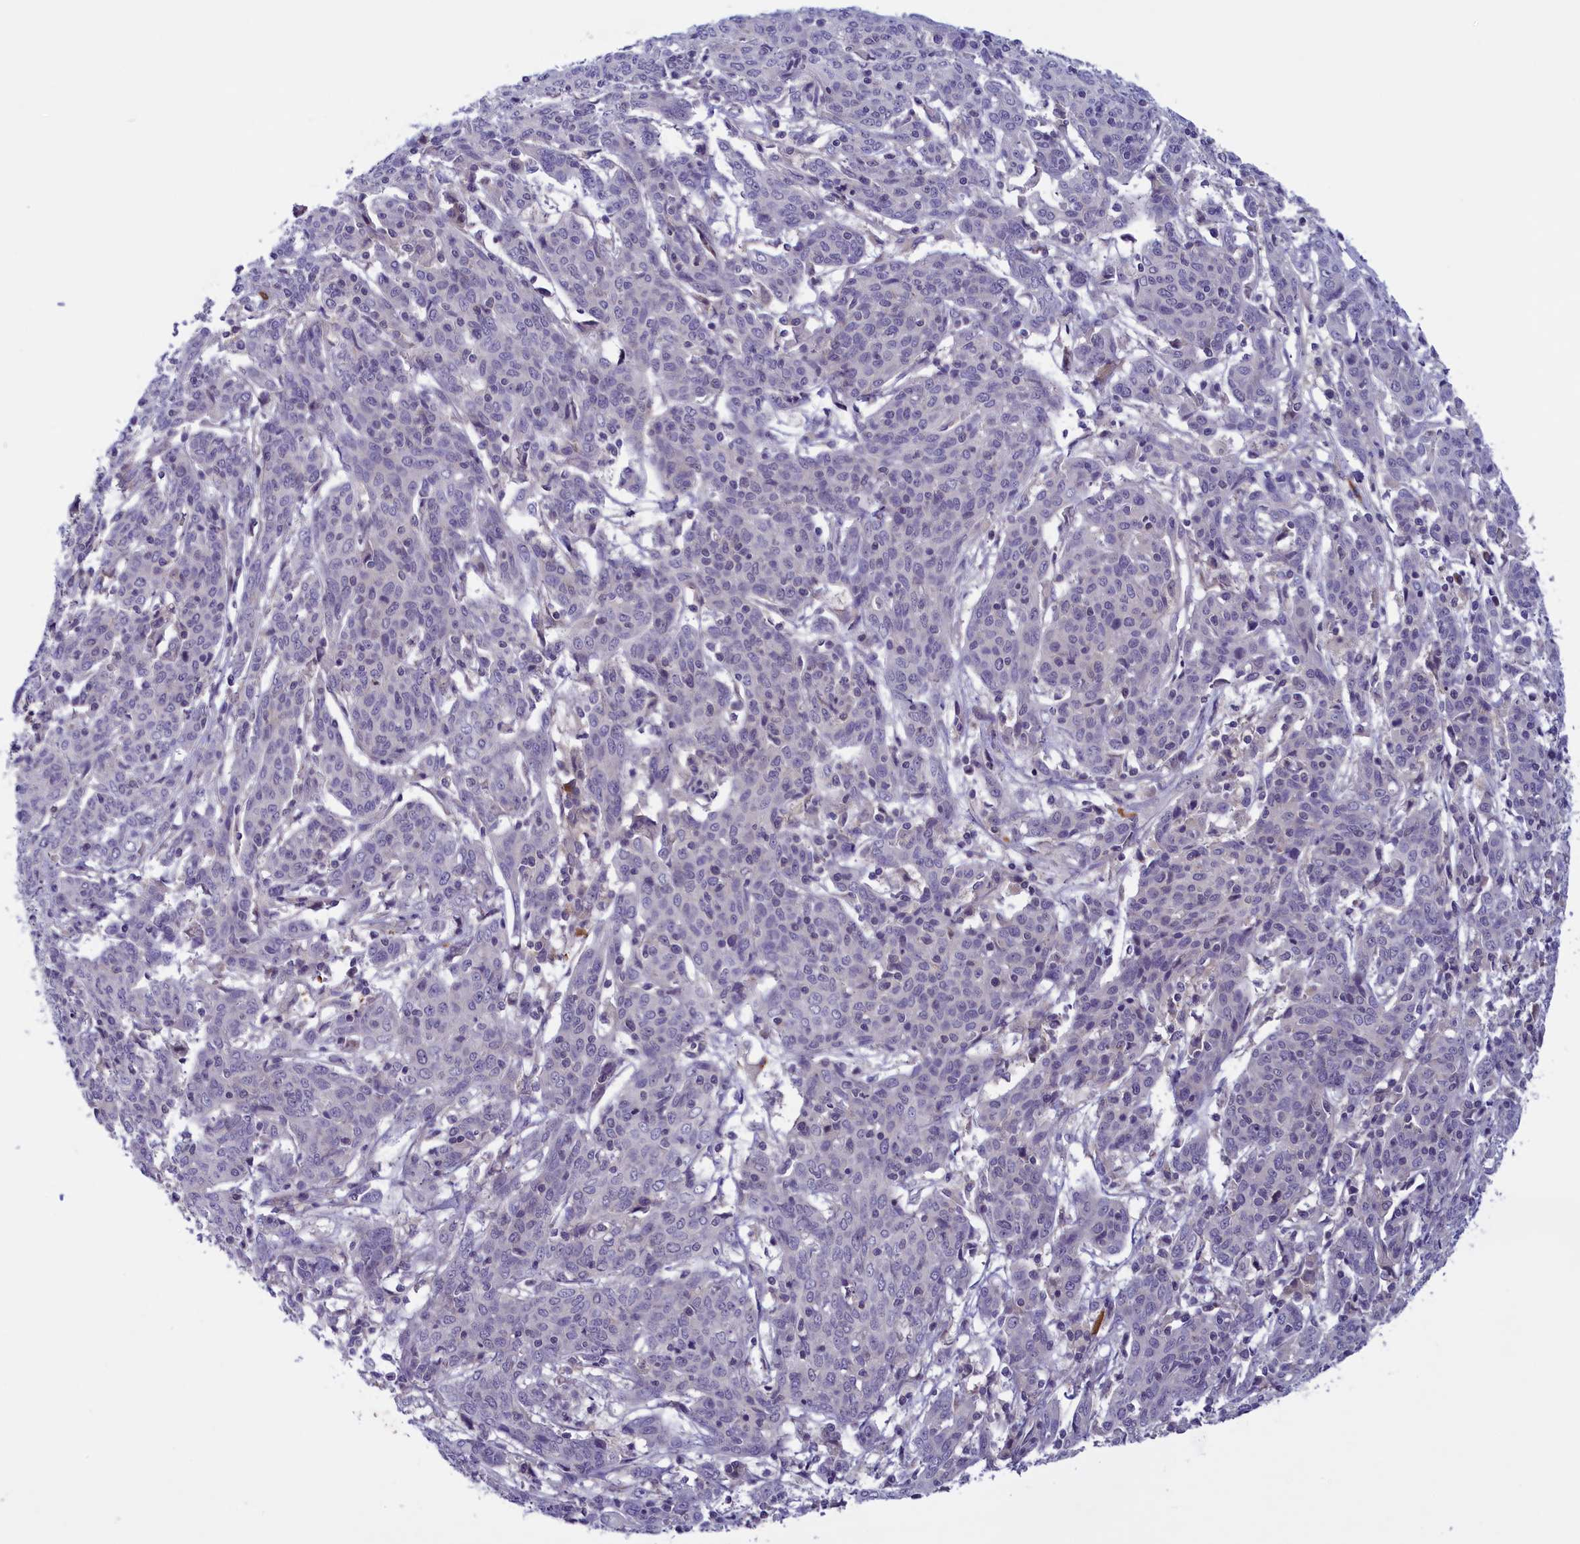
{"staining": {"intensity": "negative", "quantity": "none", "location": "none"}, "tissue": "cervical cancer", "cell_type": "Tumor cells", "image_type": "cancer", "snomed": [{"axis": "morphology", "description": "Squamous cell carcinoma, NOS"}, {"axis": "topography", "description": "Cervix"}], "caption": "Immunohistochemical staining of cervical cancer displays no significant positivity in tumor cells. (DAB immunohistochemistry (IHC), high magnification).", "gene": "NUBP1", "patient": {"sex": "female", "age": 67}}